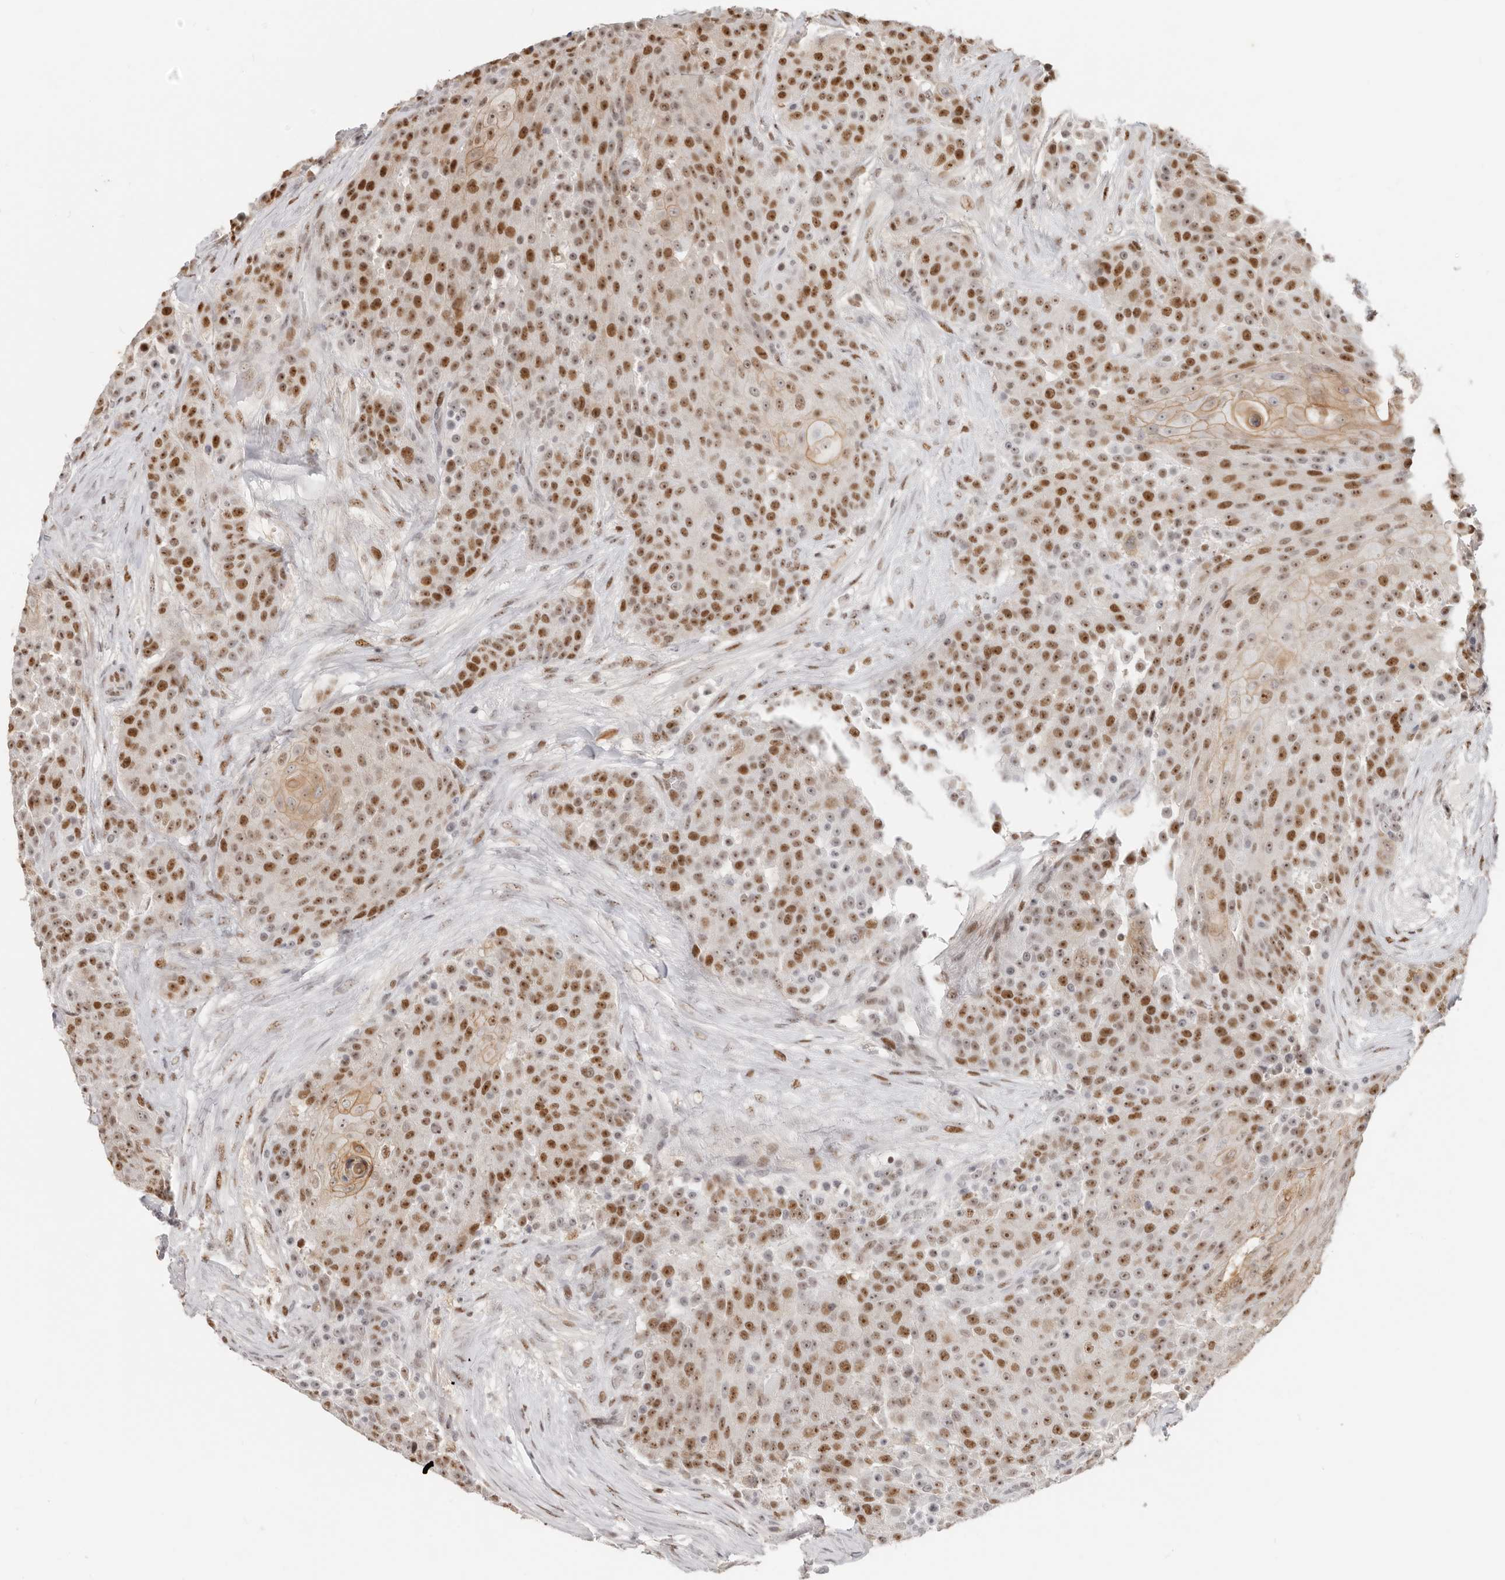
{"staining": {"intensity": "moderate", "quantity": ">75%", "location": "nuclear"}, "tissue": "urothelial cancer", "cell_type": "Tumor cells", "image_type": "cancer", "snomed": [{"axis": "morphology", "description": "Urothelial carcinoma, High grade"}, {"axis": "topography", "description": "Urinary bladder"}], "caption": "Protein expression analysis of urothelial cancer demonstrates moderate nuclear expression in about >75% of tumor cells.", "gene": "RFC2", "patient": {"sex": "female", "age": 63}}